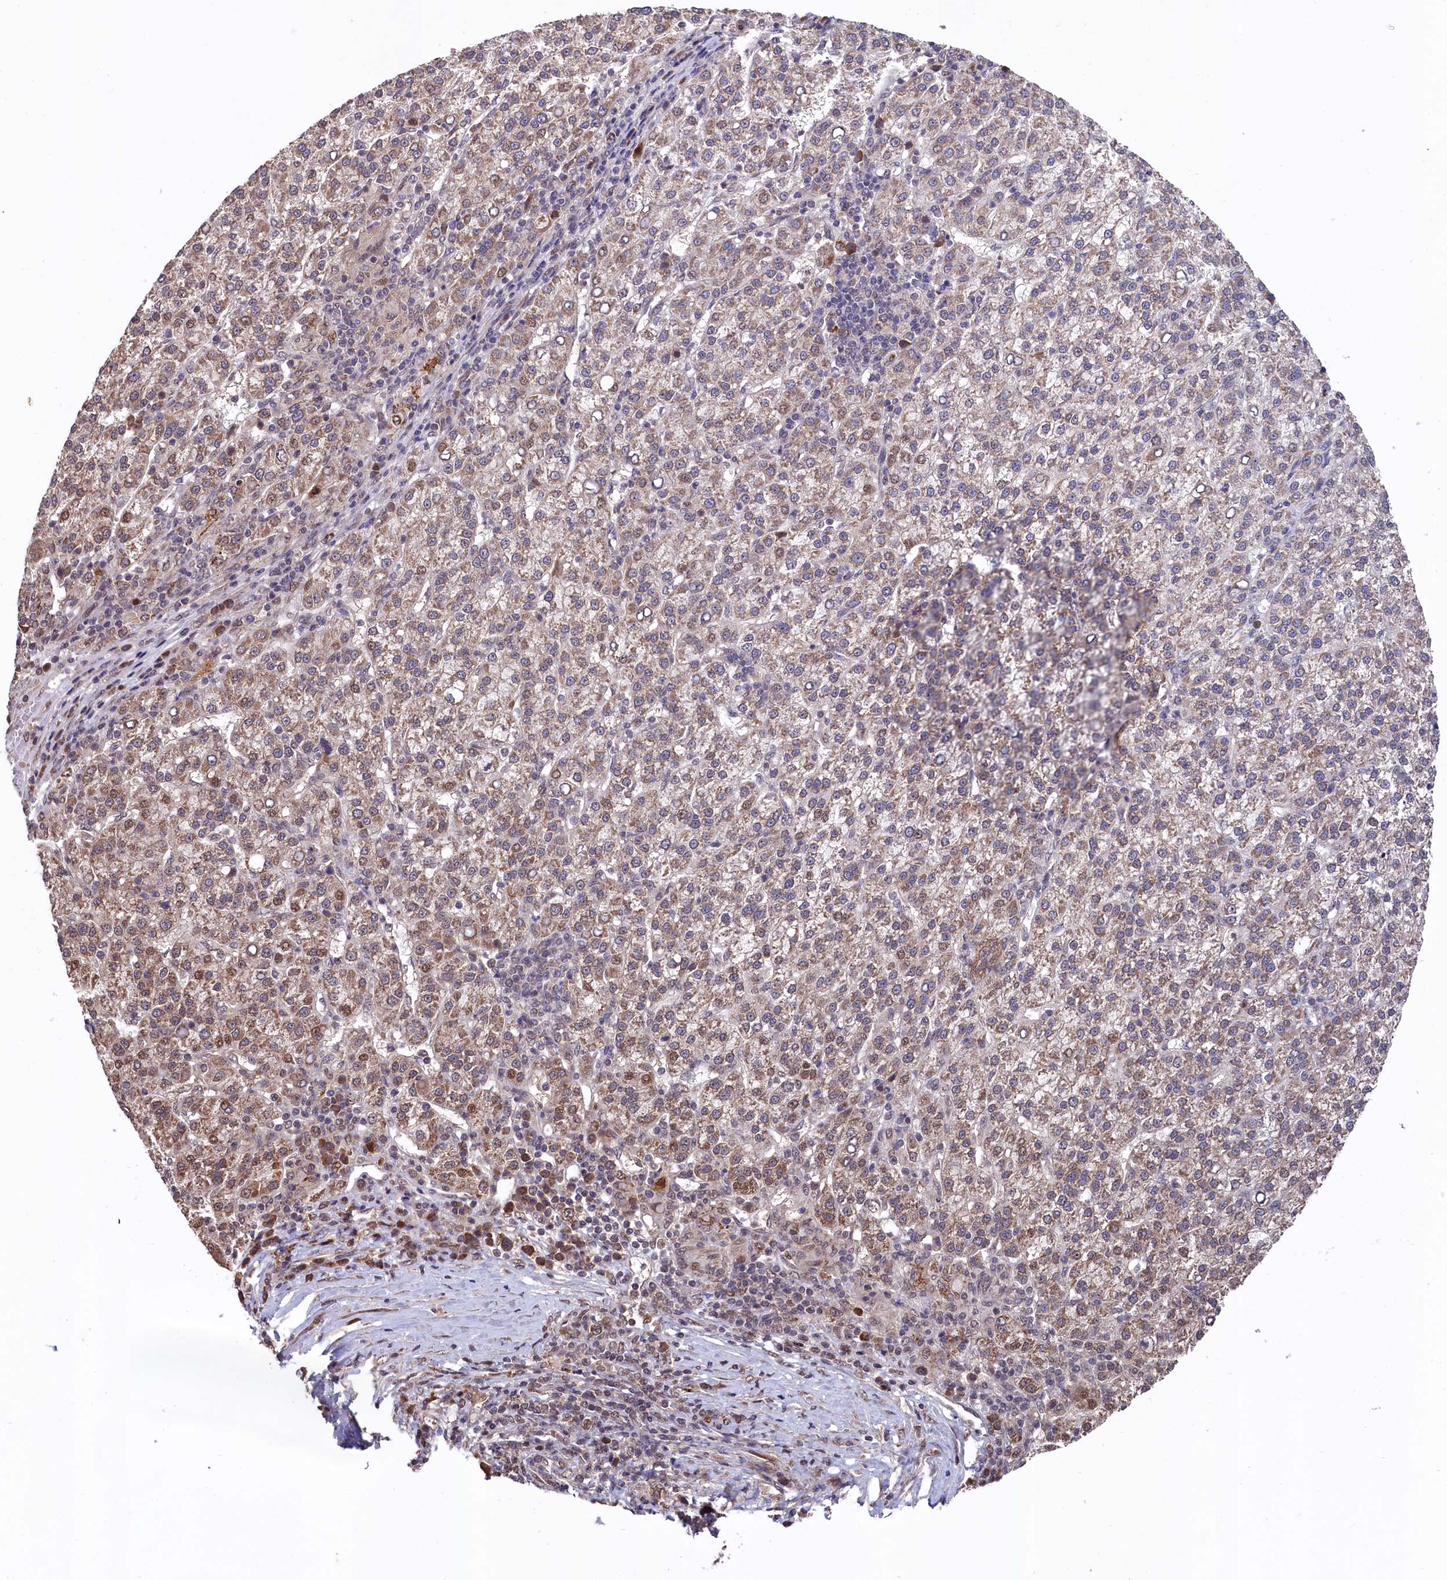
{"staining": {"intensity": "moderate", "quantity": ">75%", "location": "cytoplasmic/membranous"}, "tissue": "liver cancer", "cell_type": "Tumor cells", "image_type": "cancer", "snomed": [{"axis": "morphology", "description": "Carcinoma, Hepatocellular, NOS"}, {"axis": "topography", "description": "Liver"}], "caption": "Protein staining of liver cancer tissue exhibits moderate cytoplasmic/membranous staining in about >75% of tumor cells.", "gene": "CLPX", "patient": {"sex": "female", "age": 58}}